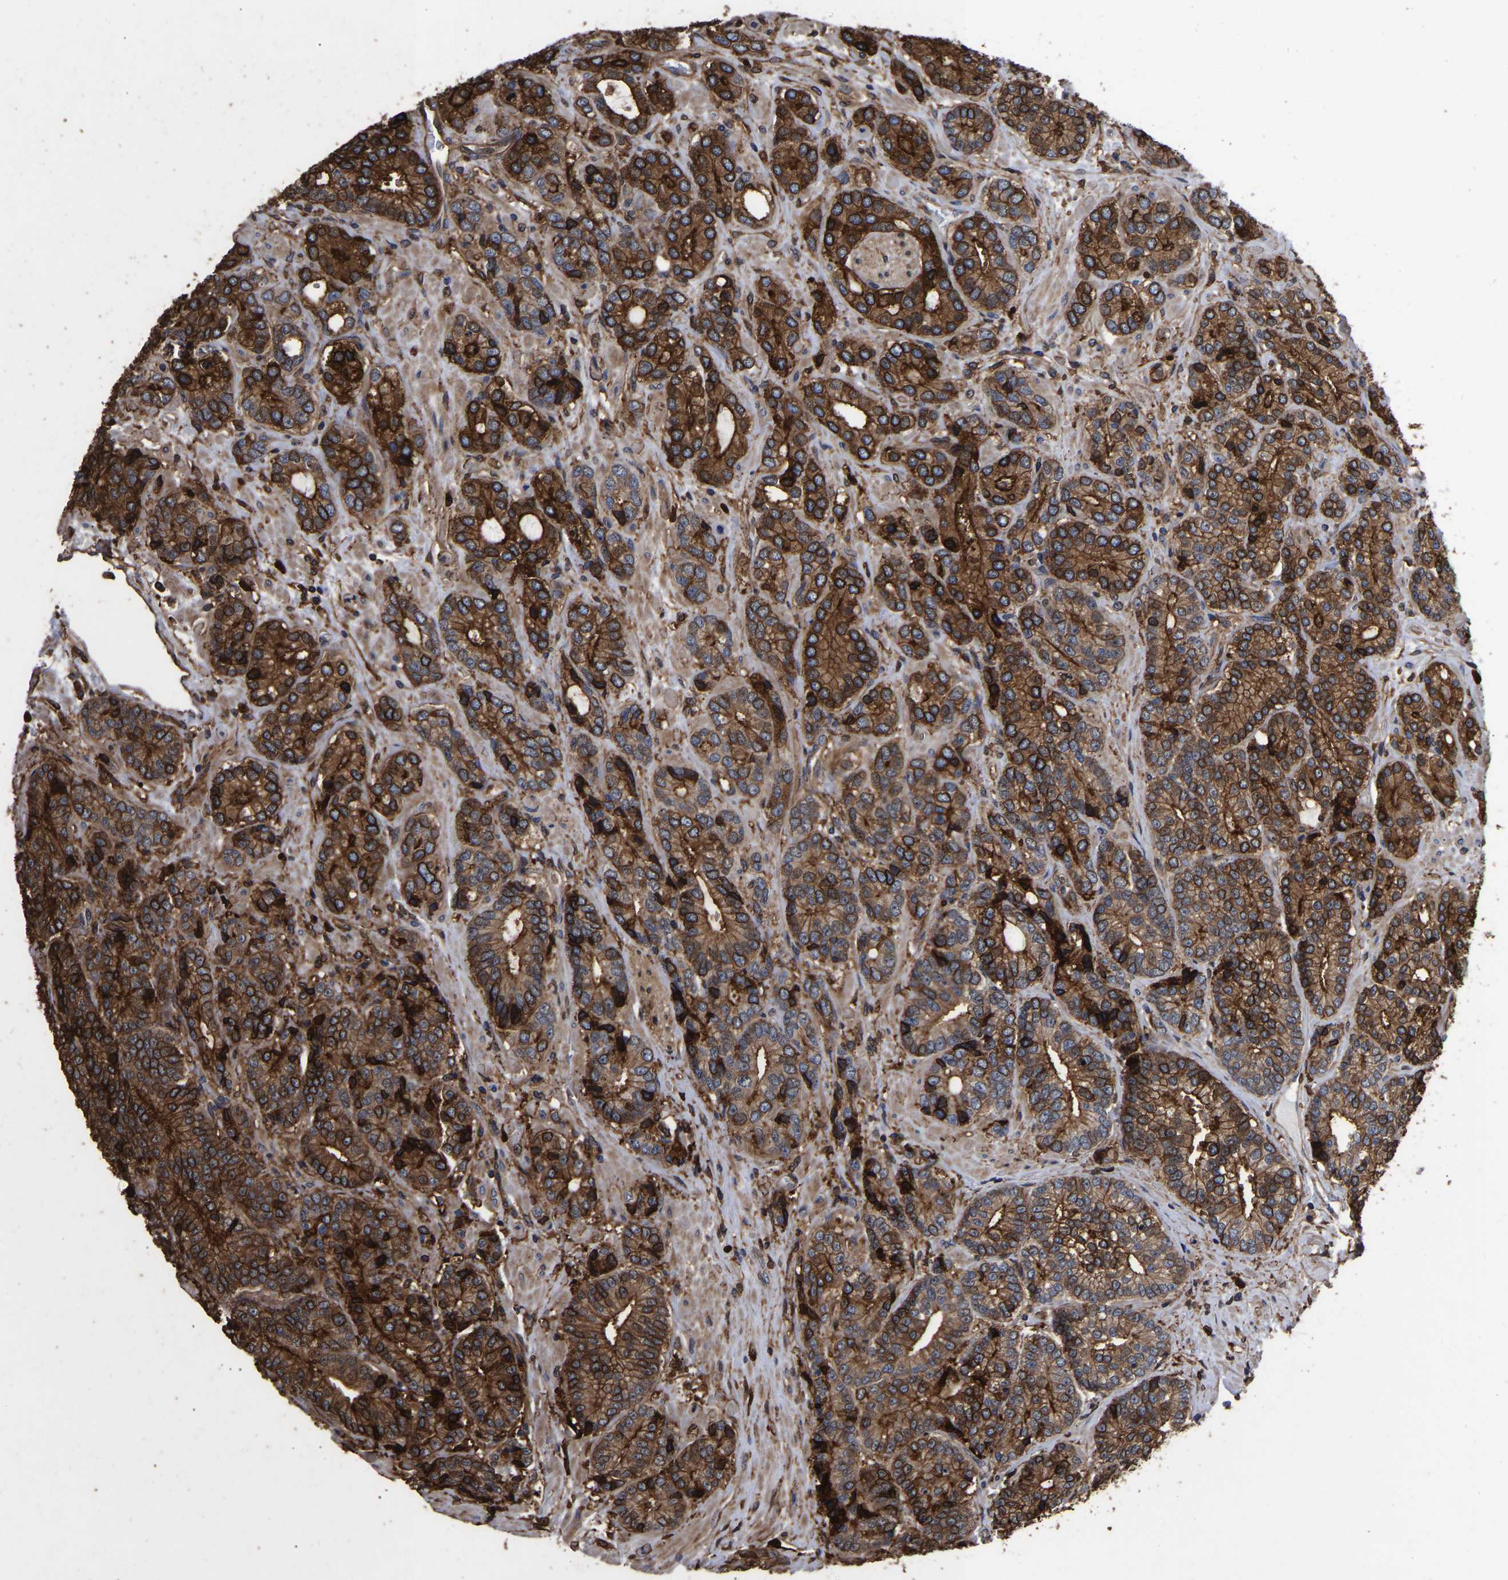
{"staining": {"intensity": "strong", "quantity": ">75%", "location": "cytoplasmic/membranous,nuclear"}, "tissue": "prostate cancer", "cell_type": "Tumor cells", "image_type": "cancer", "snomed": [{"axis": "morphology", "description": "Adenocarcinoma, High grade"}, {"axis": "topography", "description": "Prostate"}], "caption": "Immunohistochemistry (IHC) photomicrograph of neoplastic tissue: high-grade adenocarcinoma (prostate) stained using immunohistochemistry reveals high levels of strong protein expression localized specifically in the cytoplasmic/membranous and nuclear of tumor cells, appearing as a cytoplasmic/membranous and nuclear brown color.", "gene": "LIF", "patient": {"sex": "male", "age": 61}}